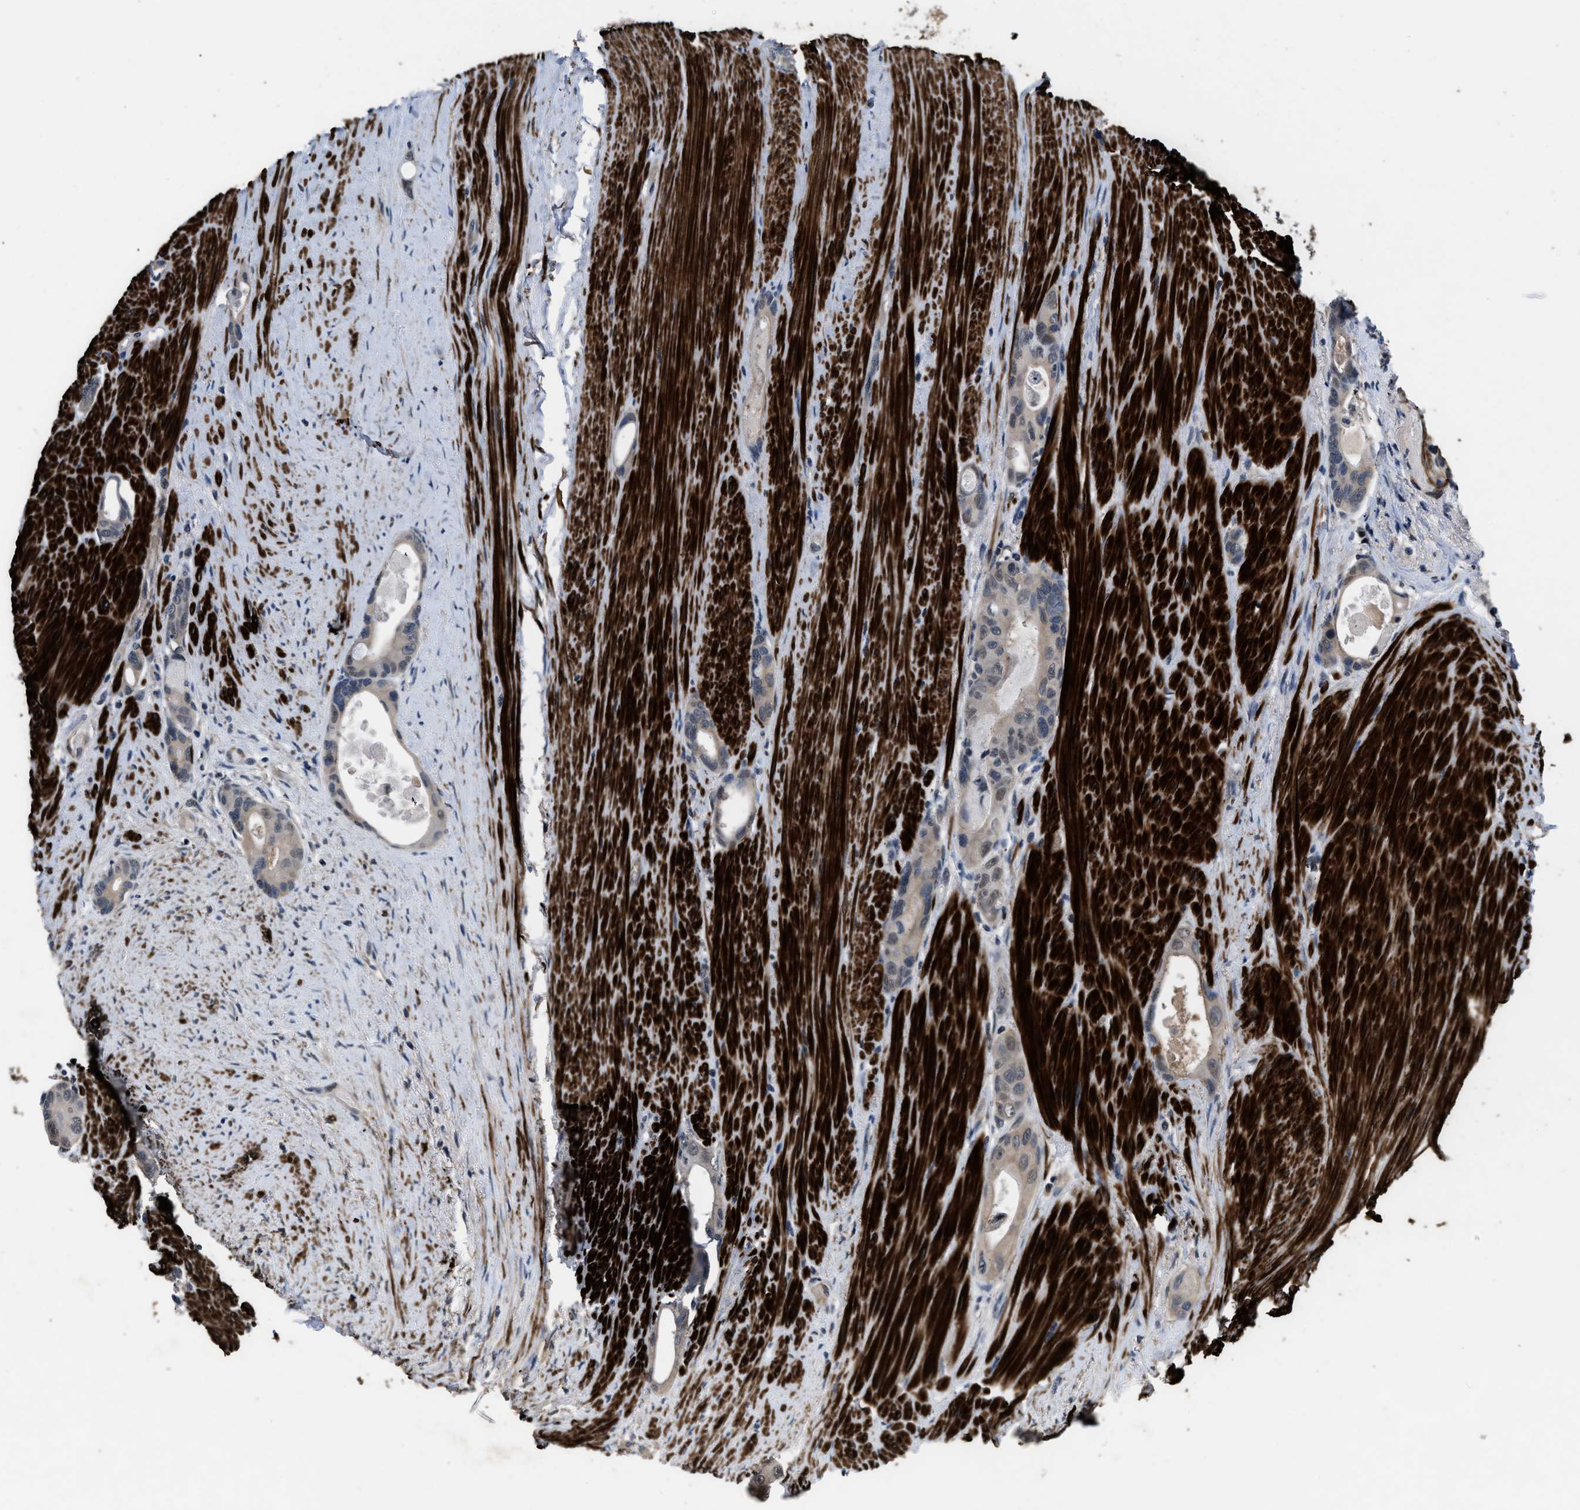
{"staining": {"intensity": "negative", "quantity": "none", "location": "none"}, "tissue": "colorectal cancer", "cell_type": "Tumor cells", "image_type": "cancer", "snomed": [{"axis": "morphology", "description": "Adenocarcinoma, NOS"}, {"axis": "topography", "description": "Rectum"}], "caption": "This is an immunohistochemistry (IHC) histopathology image of adenocarcinoma (colorectal). There is no staining in tumor cells.", "gene": "LANCL2", "patient": {"sex": "male", "age": 51}}